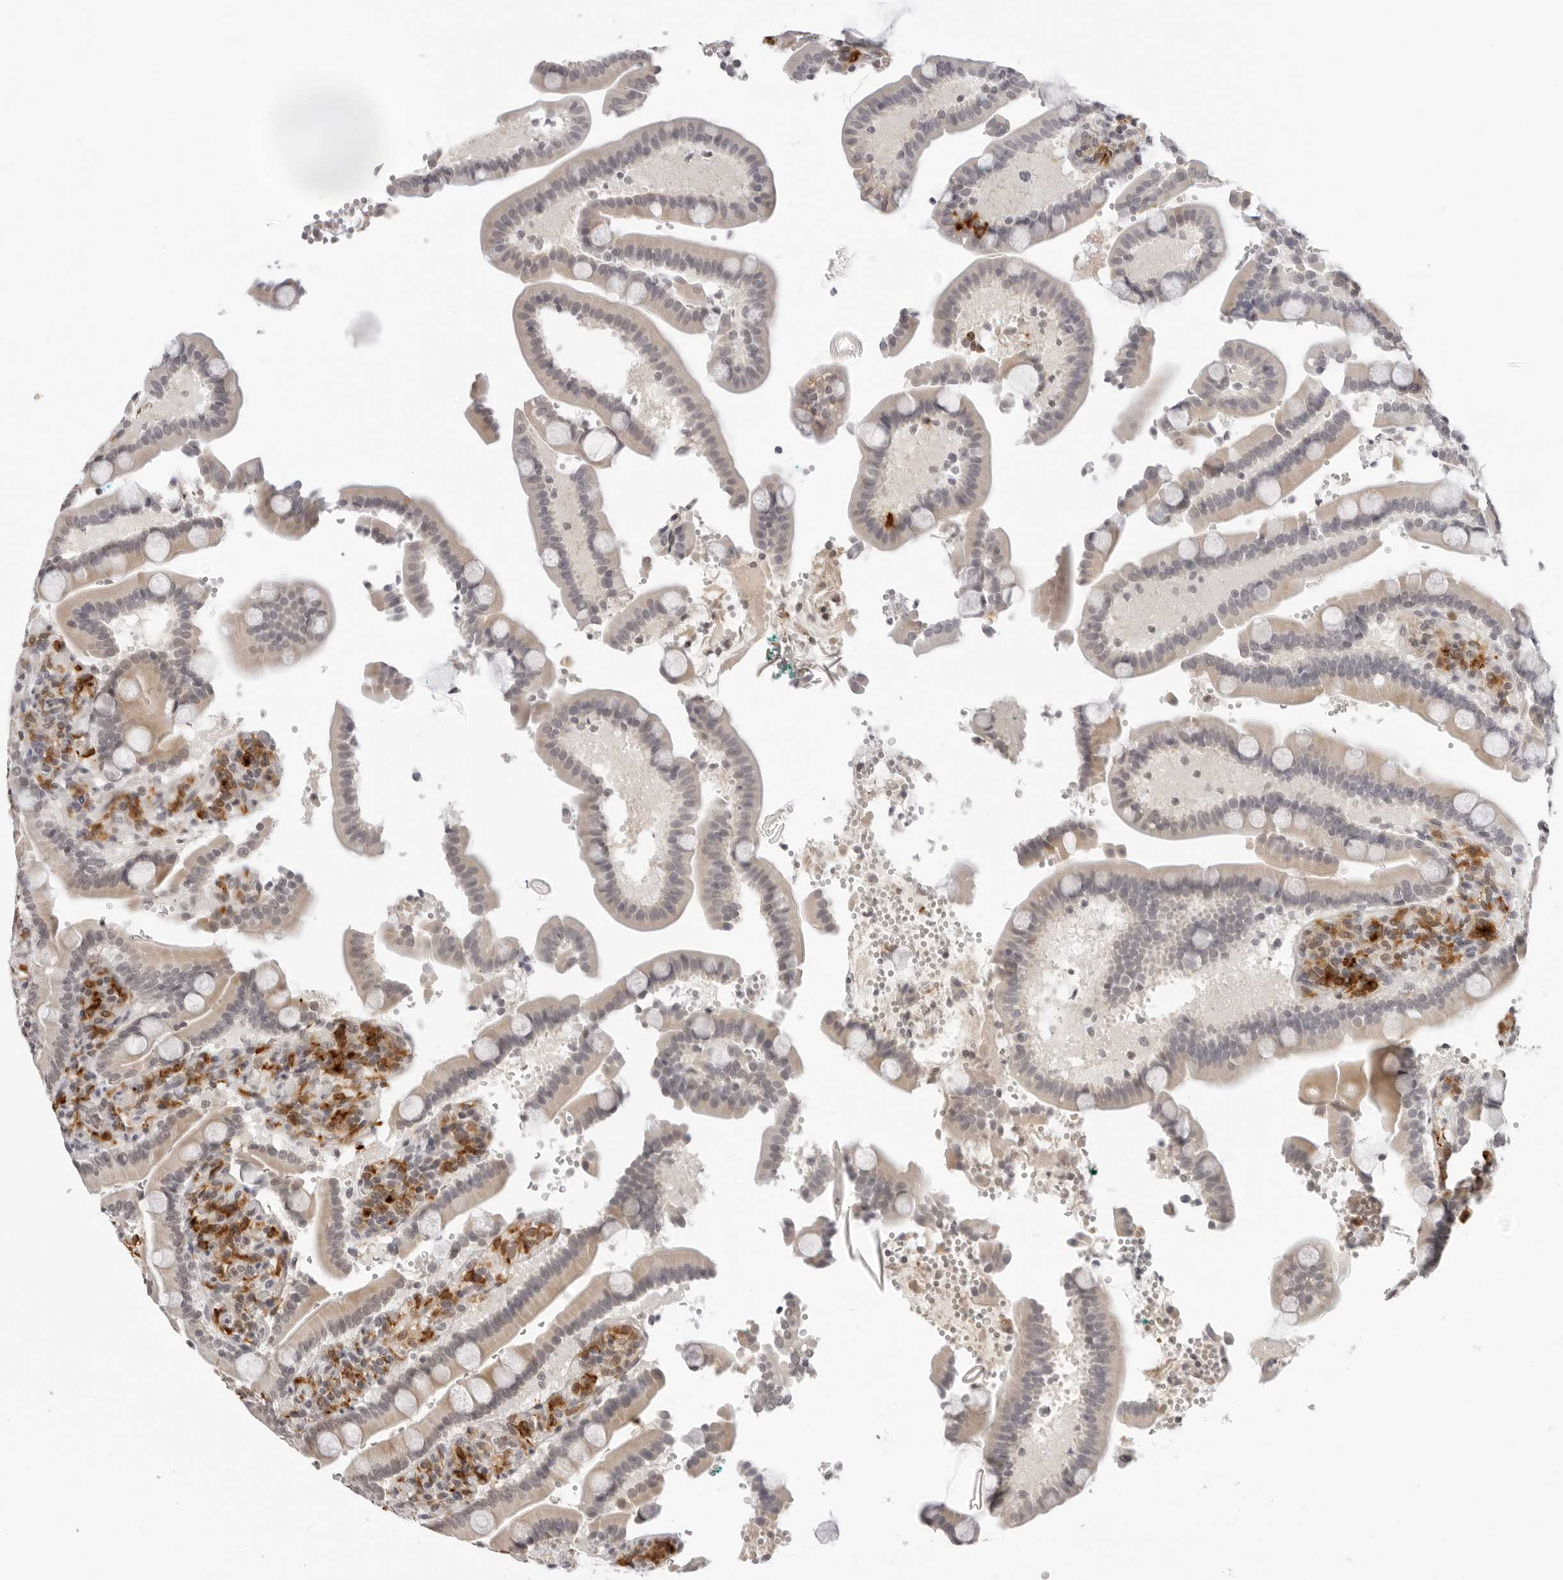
{"staining": {"intensity": "moderate", "quantity": "25%-75%", "location": "cytoplasmic/membranous,nuclear"}, "tissue": "duodenum", "cell_type": "Glandular cells", "image_type": "normal", "snomed": [{"axis": "morphology", "description": "Normal tissue, NOS"}, {"axis": "topography", "description": "Small intestine, NOS"}], "caption": "Moderate cytoplasmic/membranous,nuclear positivity for a protein is appreciated in about 25%-75% of glandular cells of normal duodenum using IHC.", "gene": "MSH6", "patient": {"sex": "female", "age": 71}}